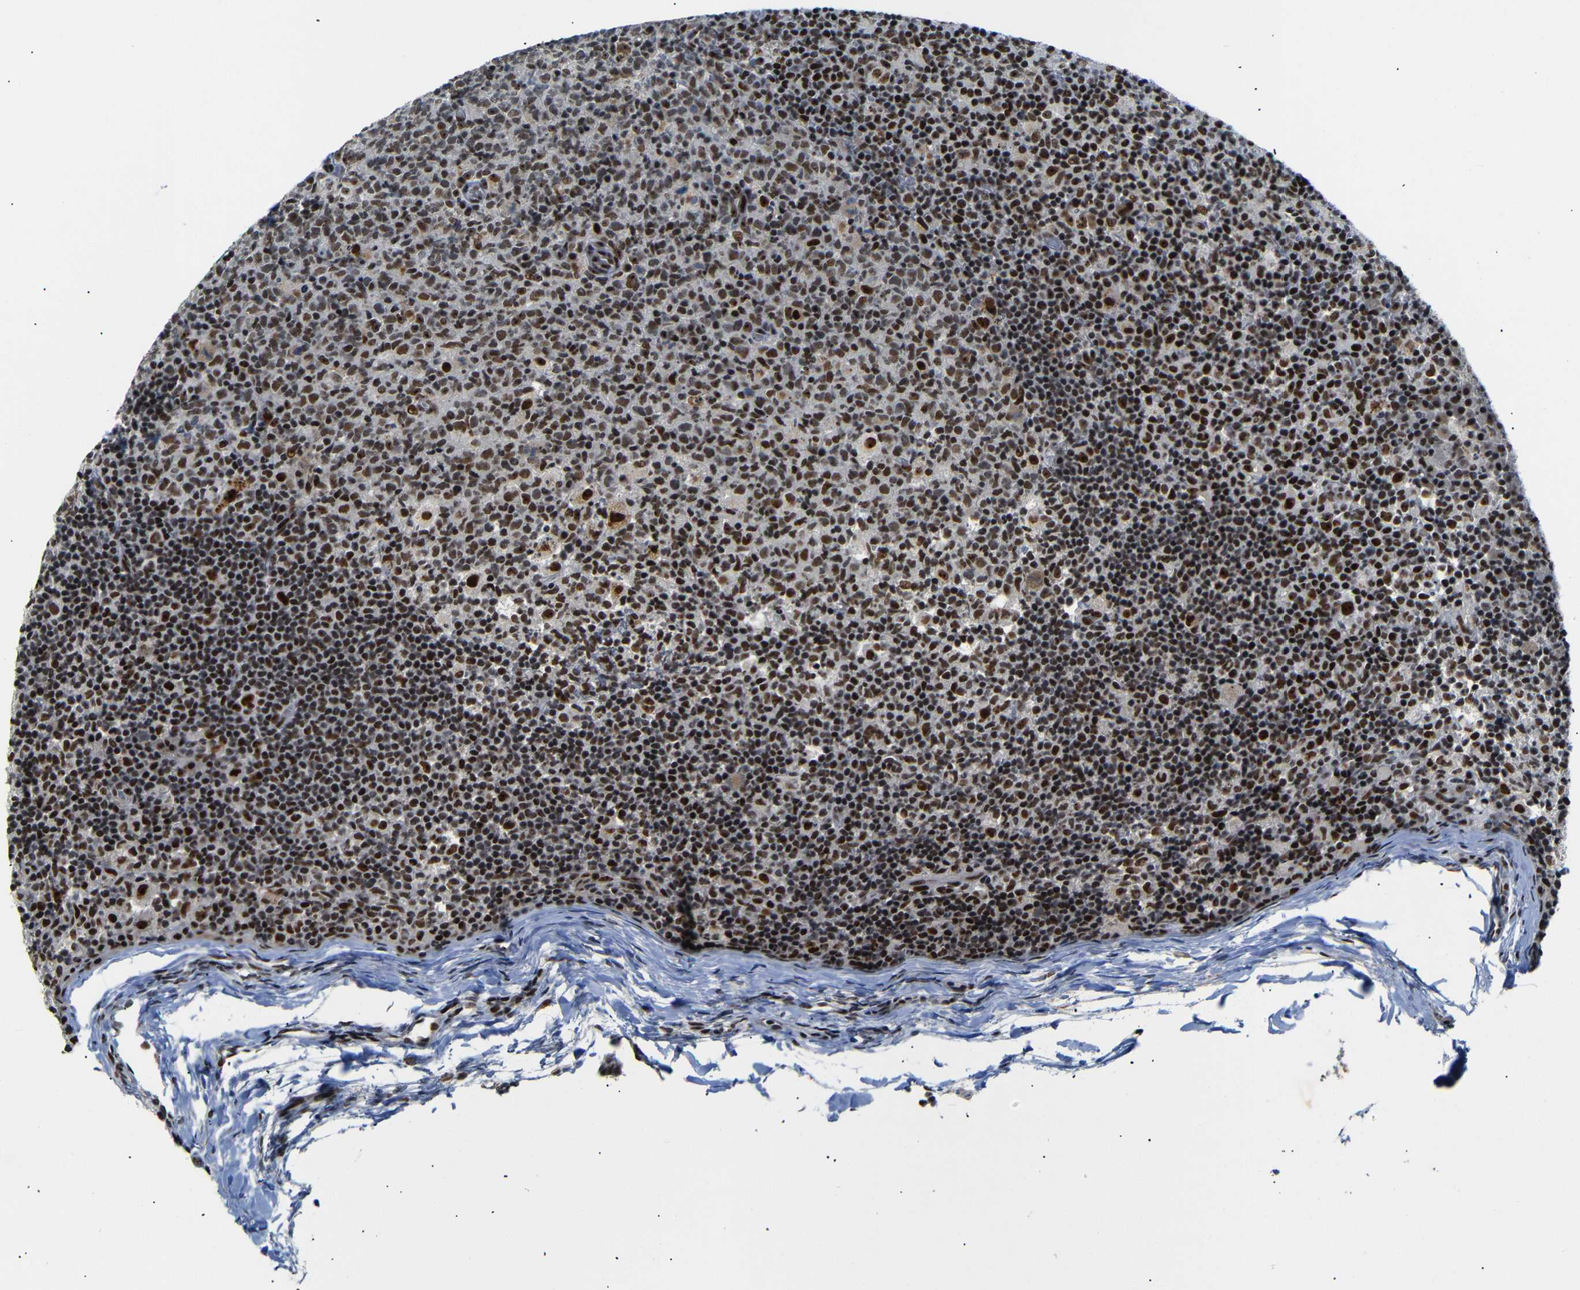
{"staining": {"intensity": "strong", "quantity": ">75%", "location": "nuclear"}, "tissue": "lymph node", "cell_type": "Germinal center cells", "image_type": "normal", "snomed": [{"axis": "morphology", "description": "Normal tissue, NOS"}, {"axis": "morphology", "description": "Inflammation, NOS"}, {"axis": "topography", "description": "Lymph node"}], "caption": "Strong nuclear protein staining is seen in about >75% of germinal center cells in lymph node. The staining was performed using DAB (3,3'-diaminobenzidine) to visualize the protein expression in brown, while the nuclei were stained in blue with hematoxylin (Magnification: 20x).", "gene": "SETDB2", "patient": {"sex": "male", "age": 55}}